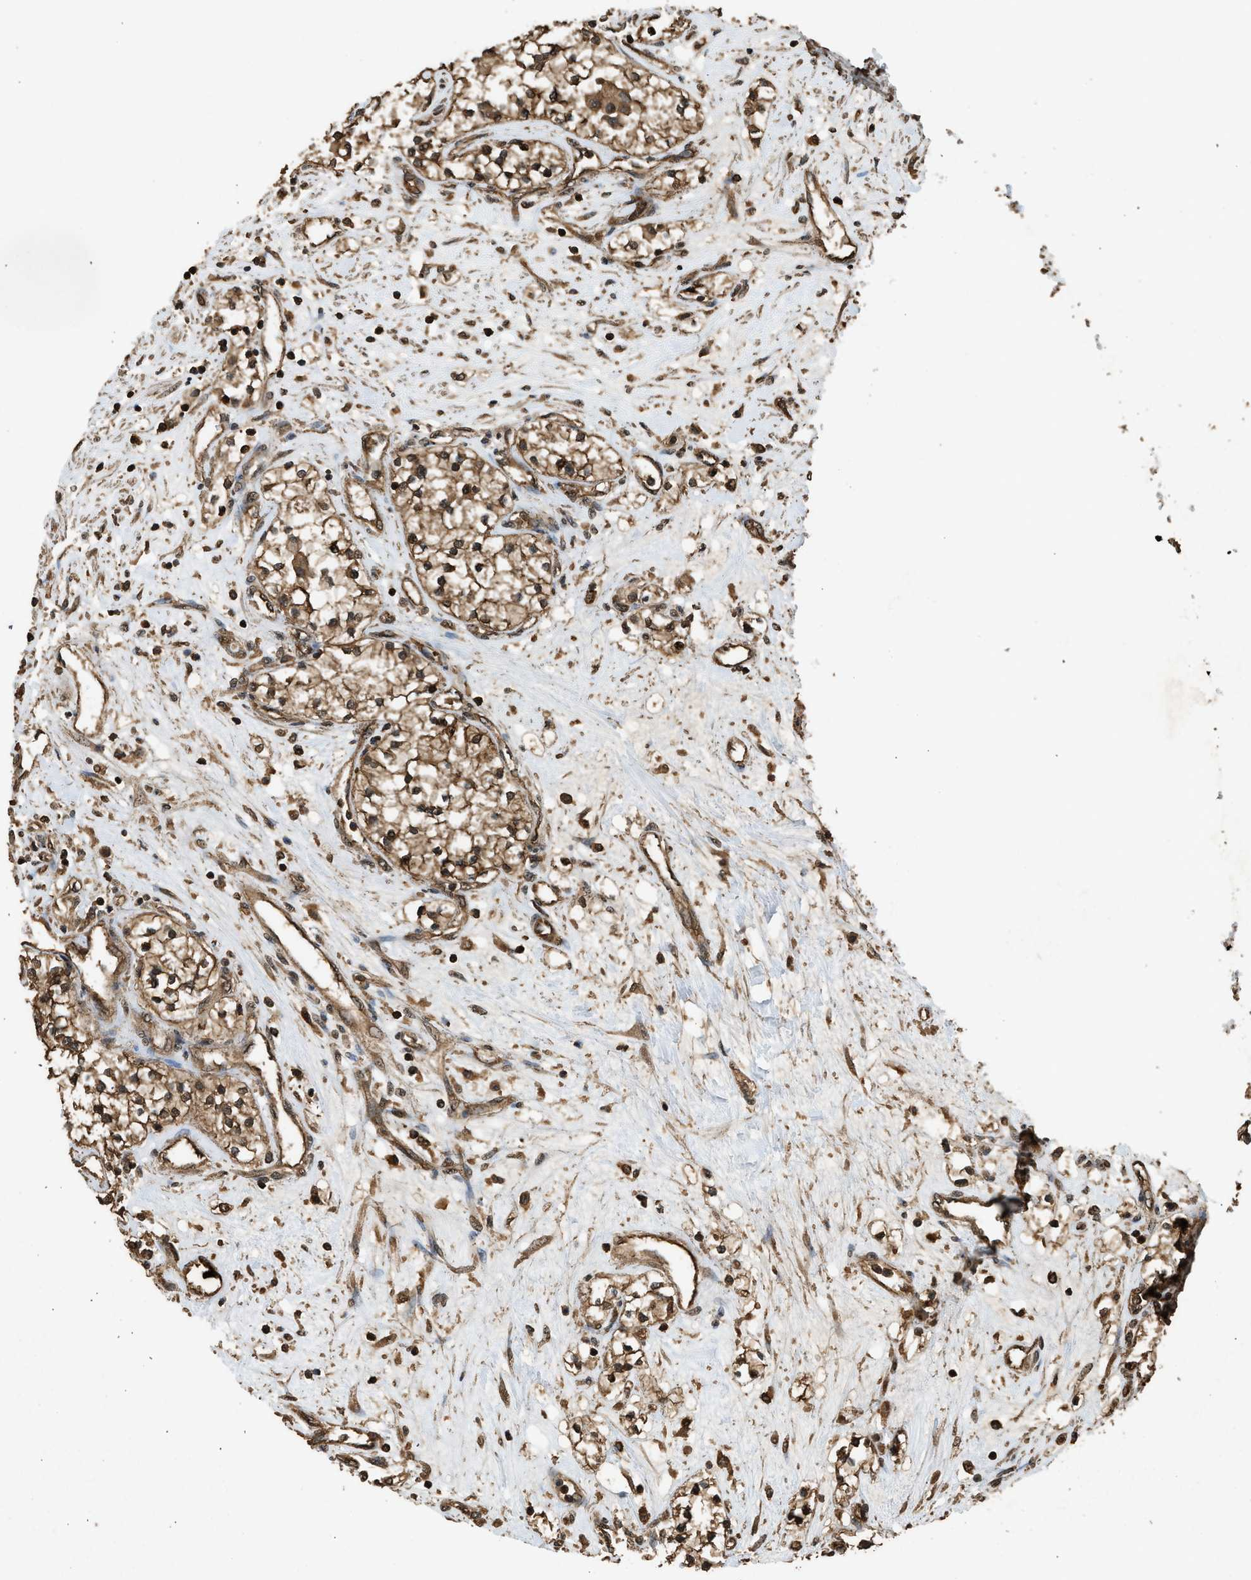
{"staining": {"intensity": "strong", "quantity": ">75%", "location": "cytoplasmic/membranous,nuclear"}, "tissue": "renal cancer", "cell_type": "Tumor cells", "image_type": "cancer", "snomed": [{"axis": "morphology", "description": "Adenocarcinoma, NOS"}, {"axis": "topography", "description": "Kidney"}], "caption": "Tumor cells show high levels of strong cytoplasmic/membranous and nuclear staining in about >75% of cells in human renal cancer.", "gene": "MYBL2", "patient": {"sex": "male", "age": 68}}